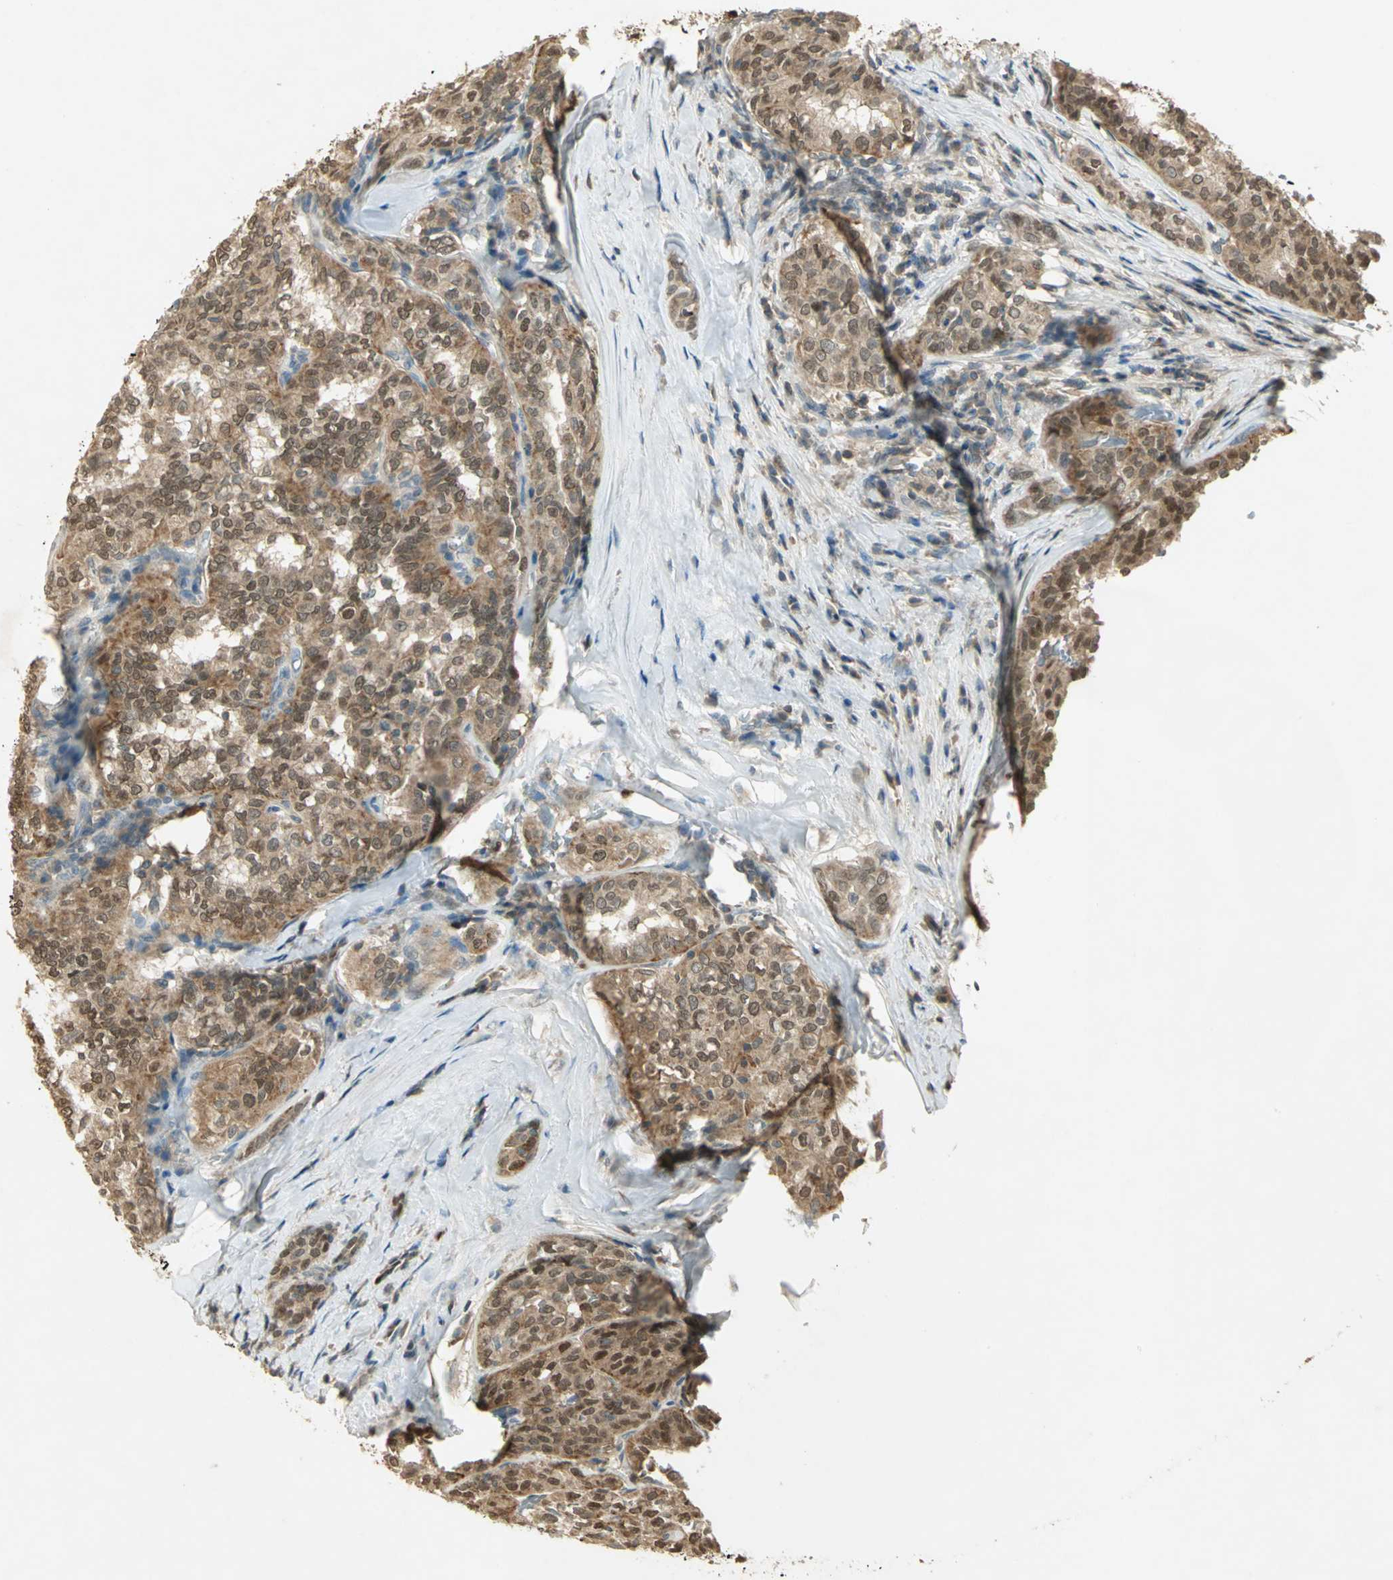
{"staining": {"intensity": "moderate", "quantity": ">75%", "location": "cytoplasmic/membranous,nuclear"}, "tissue": "thyroid cancer", "cell_type": "Tumor cells", "image_type": "cancer", "snomed": [{"axis": "morphology", "description": "Papillary adenocarcinoma, NOS"}, {"axis": "topography", "description": "Thyroid gland"}], "caption": "Immunohistochemical staining of human thyroid cancer (papillary adenocarcinoma) reveals moderate cytoplasmic/membranous and nuclear protein expression in about >75% of tumor cells. The protein of interest is stained brown, and the nuclei are stained in blue (DAB (3,3'-diaminobenzidine) IHC with brightfield microscopy, high magnification).", "gene": "BIRC2", "patient": {"sex": "female", "age": 30}}